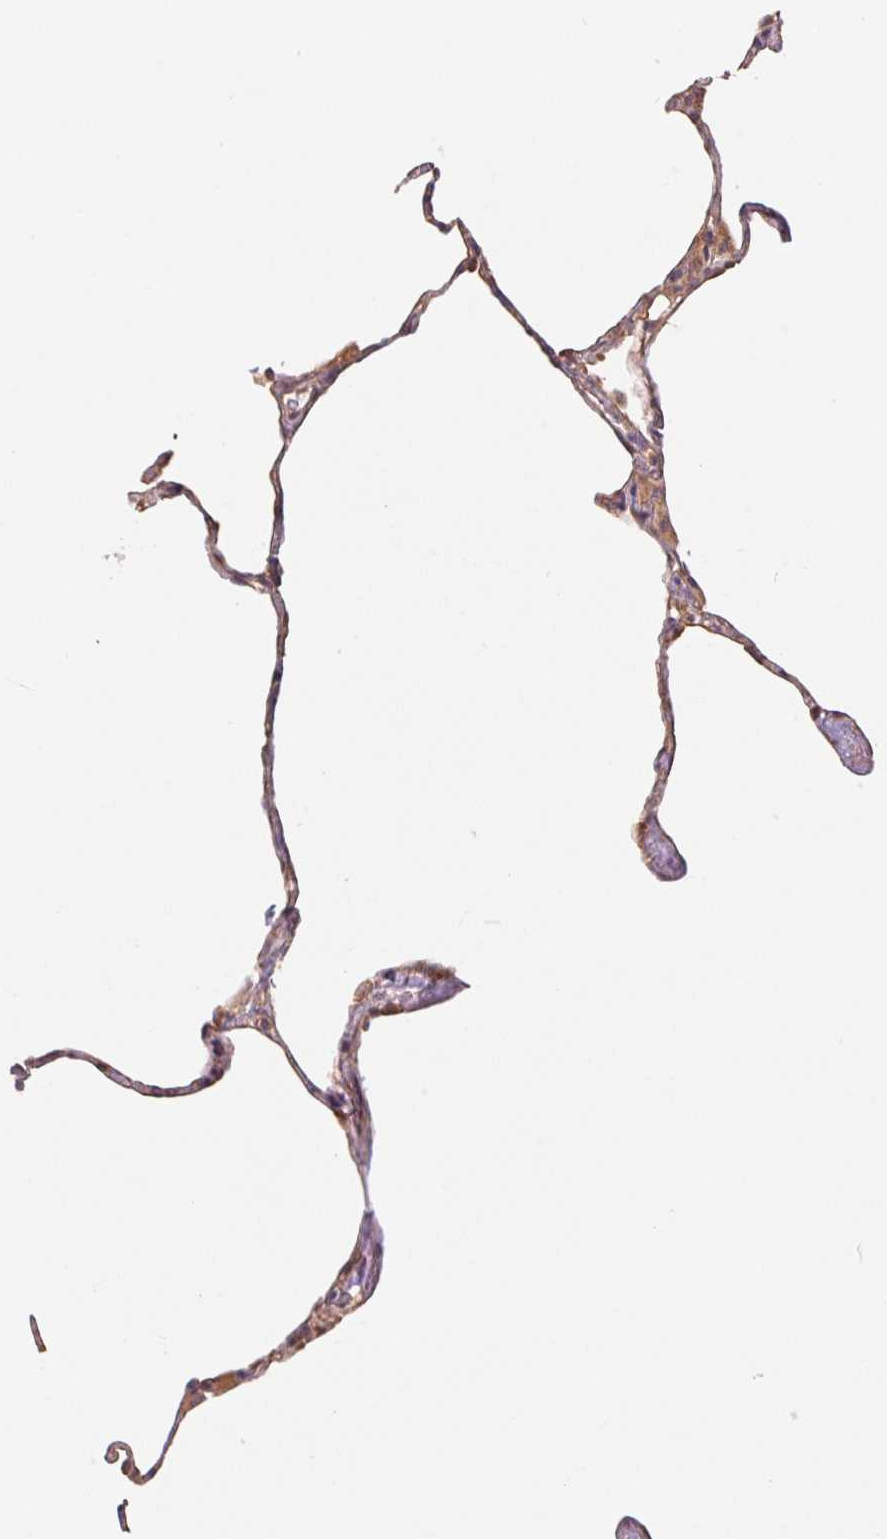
{"staining": {"intensity": "weak", "quantity": "25%-75%", "location": "cytoplasmic/membranous,nuclear"}, "tissue": "lung", "cell_type": "Alveolar cells", "image_type": "normal", "snomed": [{"axis": "morphology", "description": "Normal tissue, NOS"}, {"axis": "topography", "description": "Lung"}], "caption": "Protein expression analysis of benign lung reveals weak cytoplasmic/membranous,nuclear expression in approximately 25%-75% of alveolar cells.", "gene": "RRM1", "patient": {"sex": "male", "age": 65}}